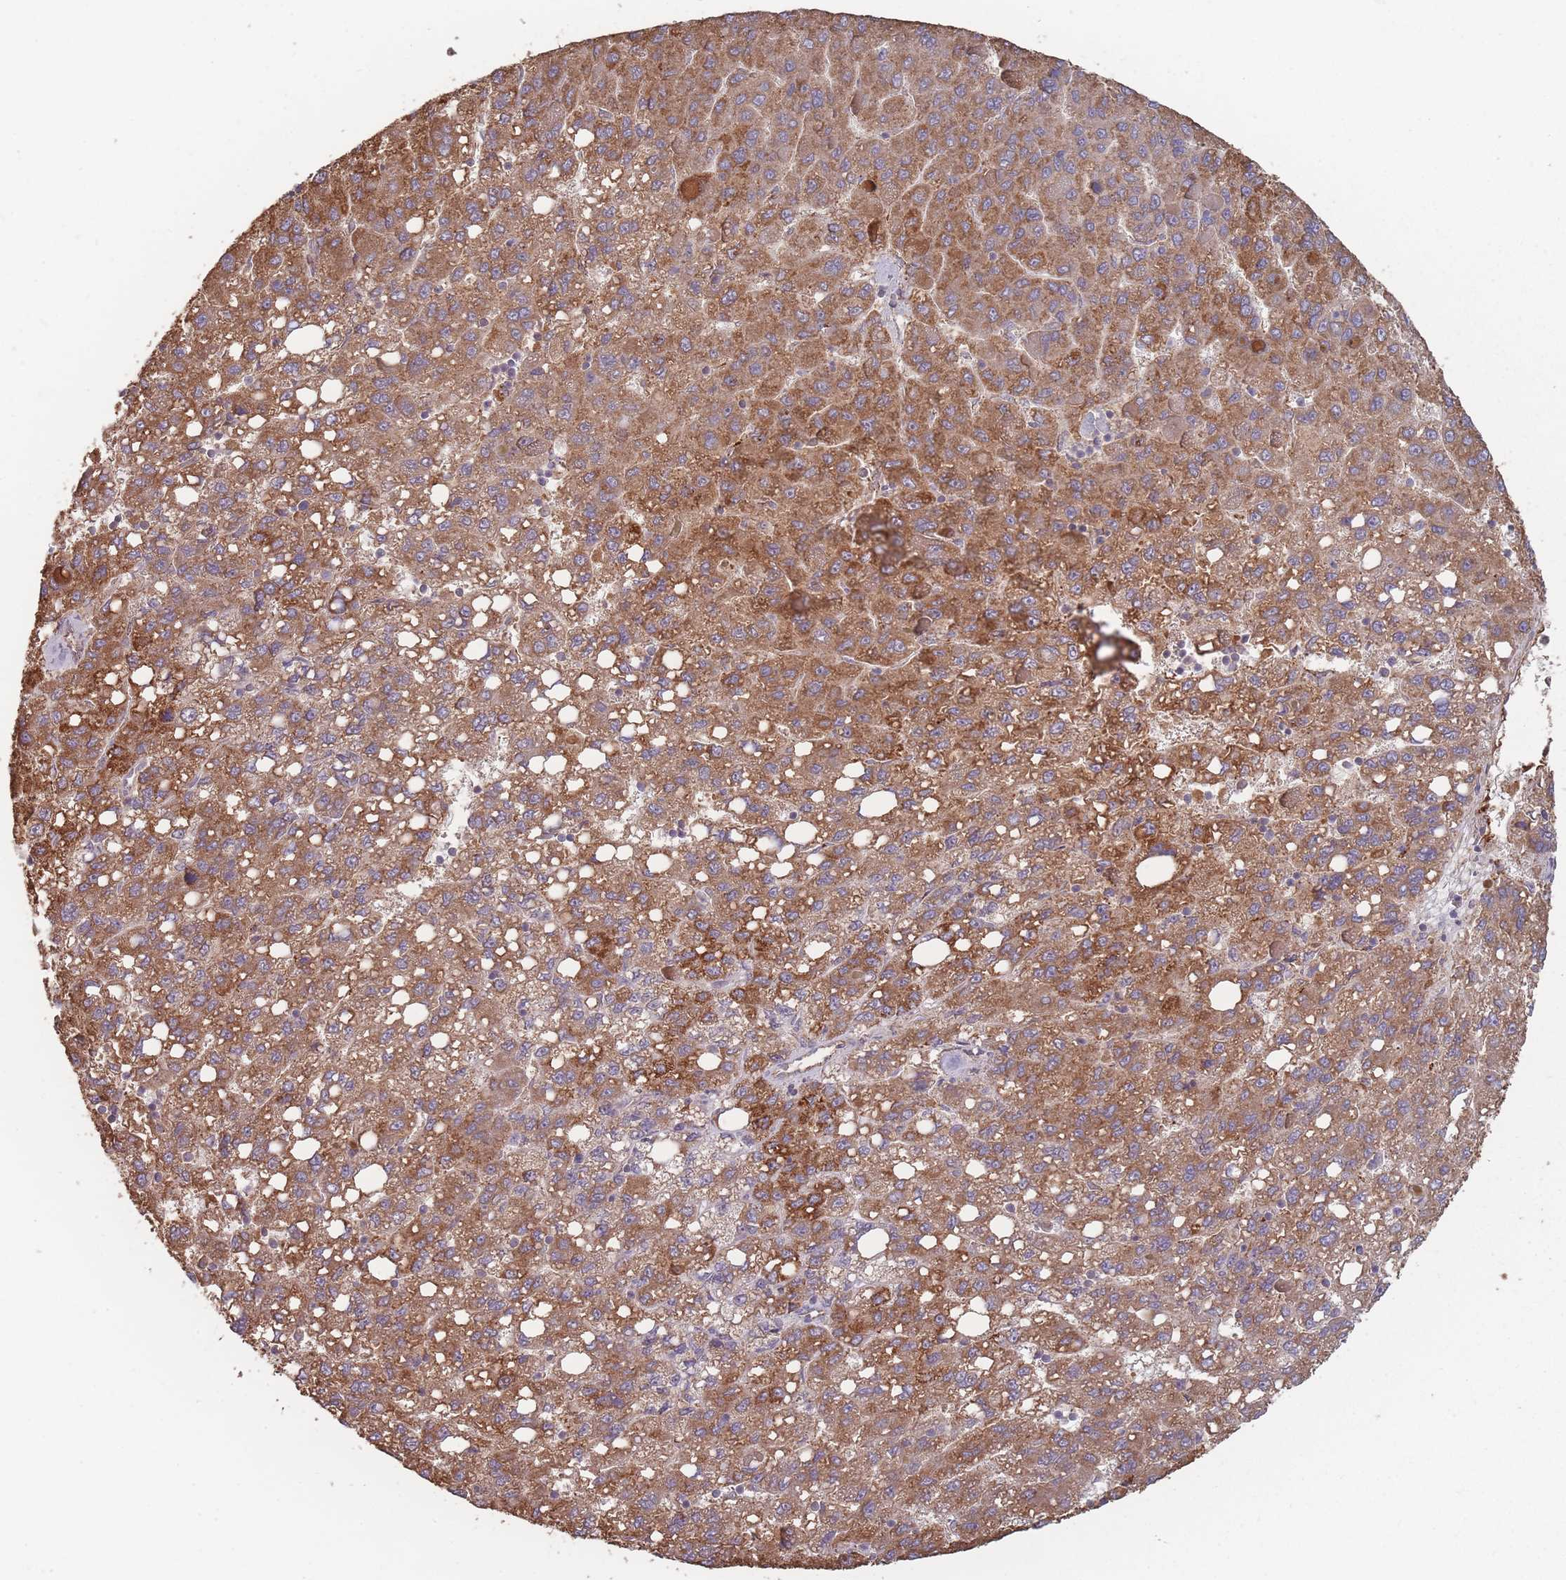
{"staining": {"intensity": "strong", "quantity": ">75%", "location": "cytoplasmic/membranous"}, "tissue": "liver cancer", "cell_type": "Tumor cells", "image_type": "cancer", "snomed": [{"axis": "morphology", "description": "Carcinoma, Hepatocellular, NOS"}, {"axis": "topography", "description": "Liver"}], "caption": "A brown stain highlights strong cytoplasmic/membranous expression of a protein in liver cancer tumor cells.", "gene": "SANBR", "patient": {"sex": "female", "age": 82}}